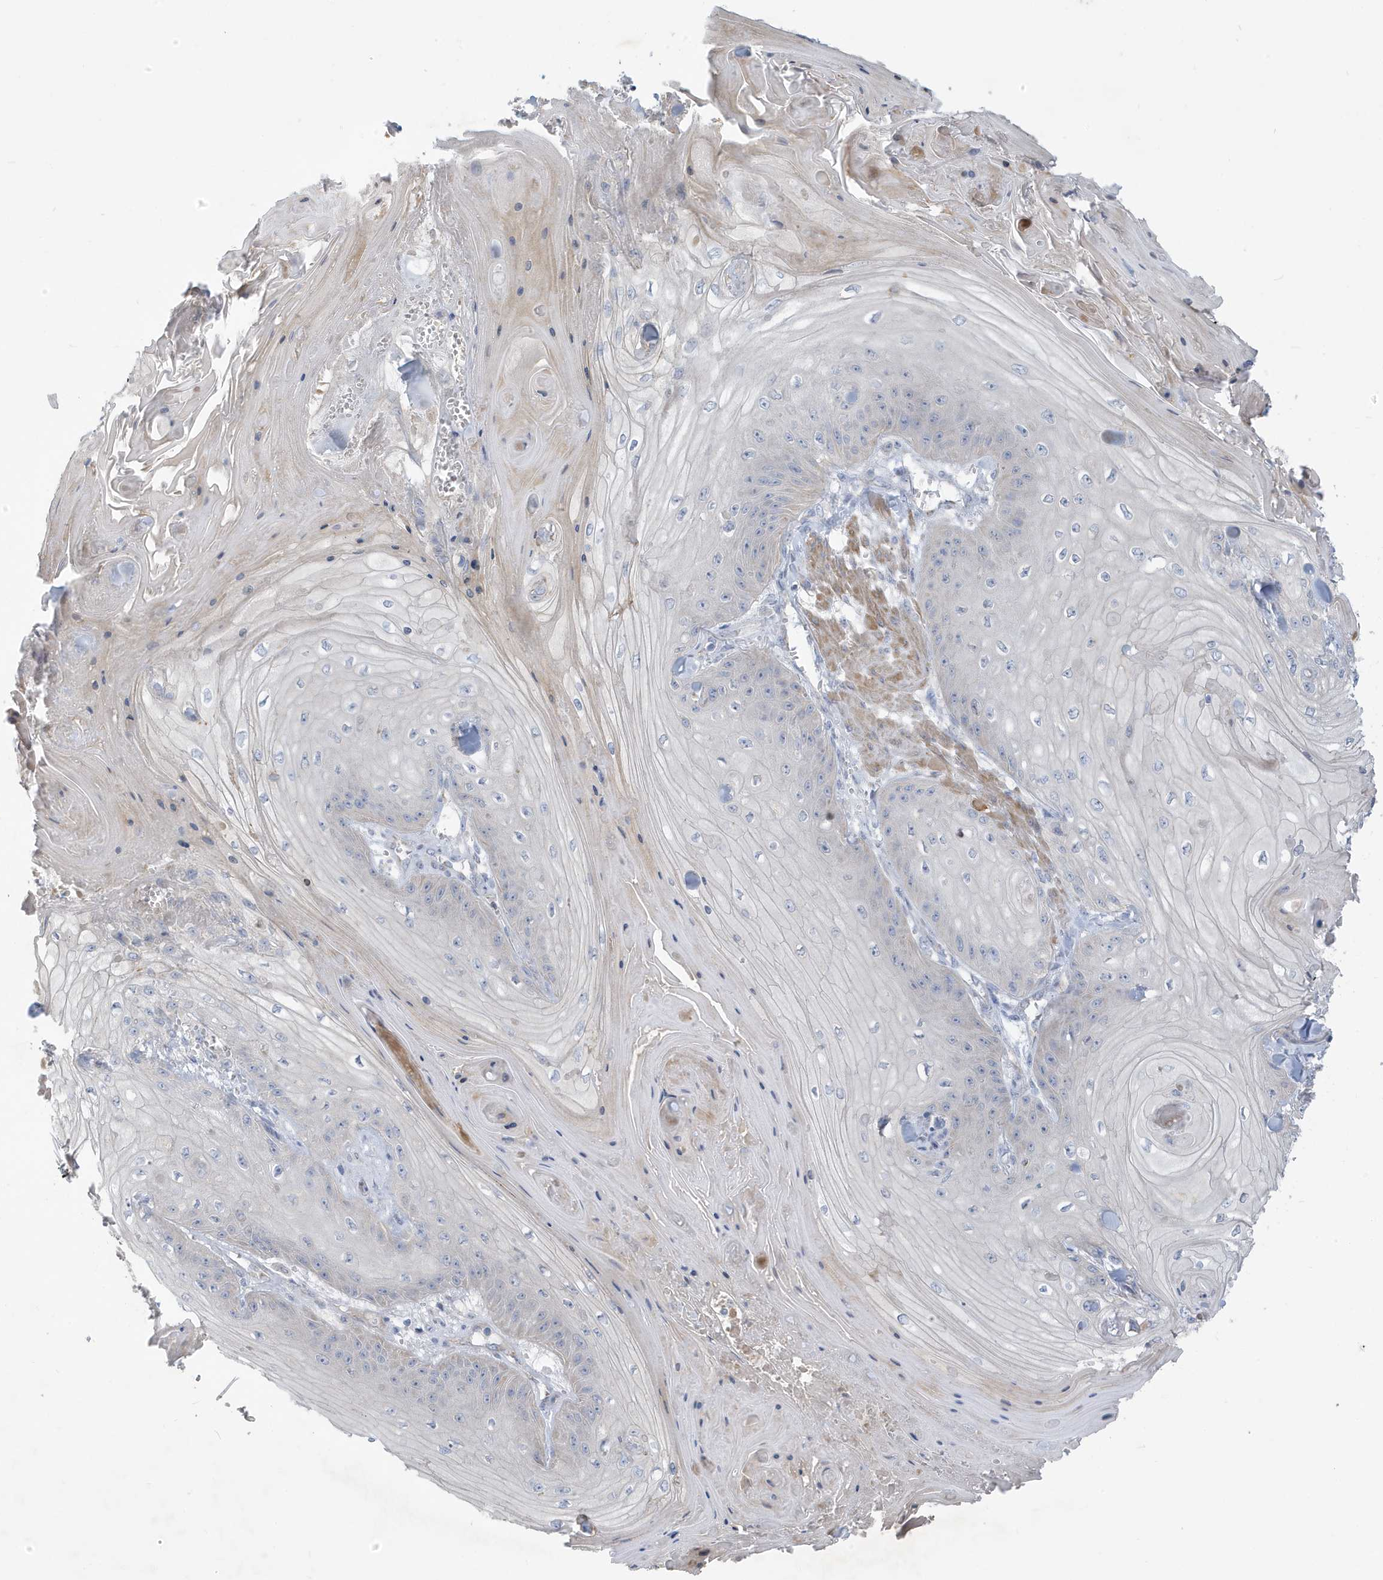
{"staining": {"intensity": "negative", "quantity": "none", "location": "none"}, "tissue": "skin cancer", "cell_type": "Tumor cells", "image_type": "cancer", "snomed": [{"axis": "morphology", "description": "Squamous cell carcinoma, NOS"}, {"axis": "topography", "description": "Skin"}], "caption": "Tumor cells are negative for protein expression in human skin squamous cell carcinoma.", "gene": "ATP13A5", "patient": {"sex": "male", "age": 74}}